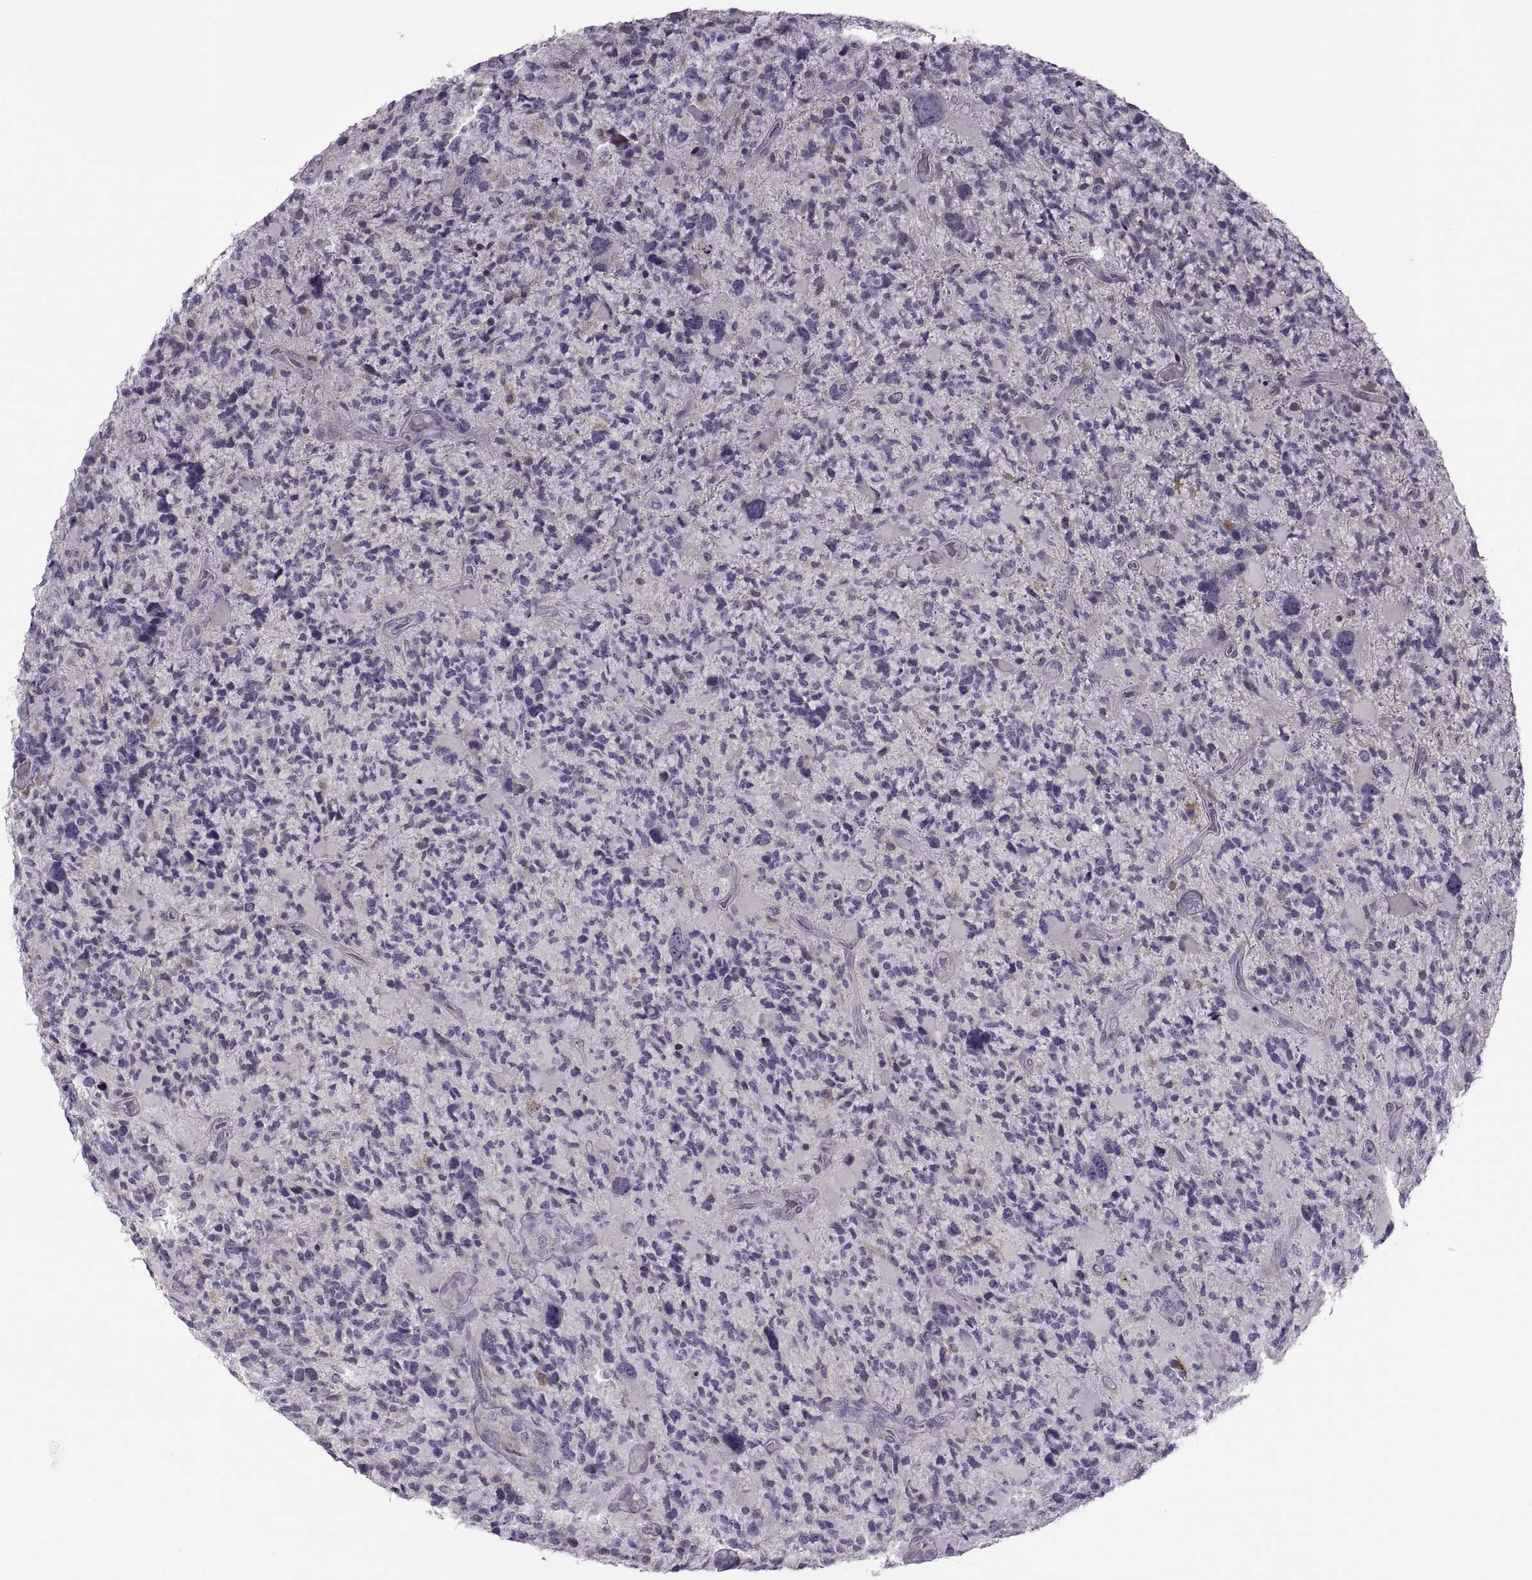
{"staining": {"intensity": "negative", "quantity": "none", "location": "none"}, "tissue": "glioma", "cell_type": "Tumor cells", "image_type": "cancer", "snomed": [{"axis": "morphology", "description": "Glioma, malignant, High grade"}, {"axis": "topography", "description": "Brain"}], "caption": "Tumor cells are negative for brown protein staining in glioma.", "gene": "H2AP", "patient": {"sex": "female", "age": 71}}